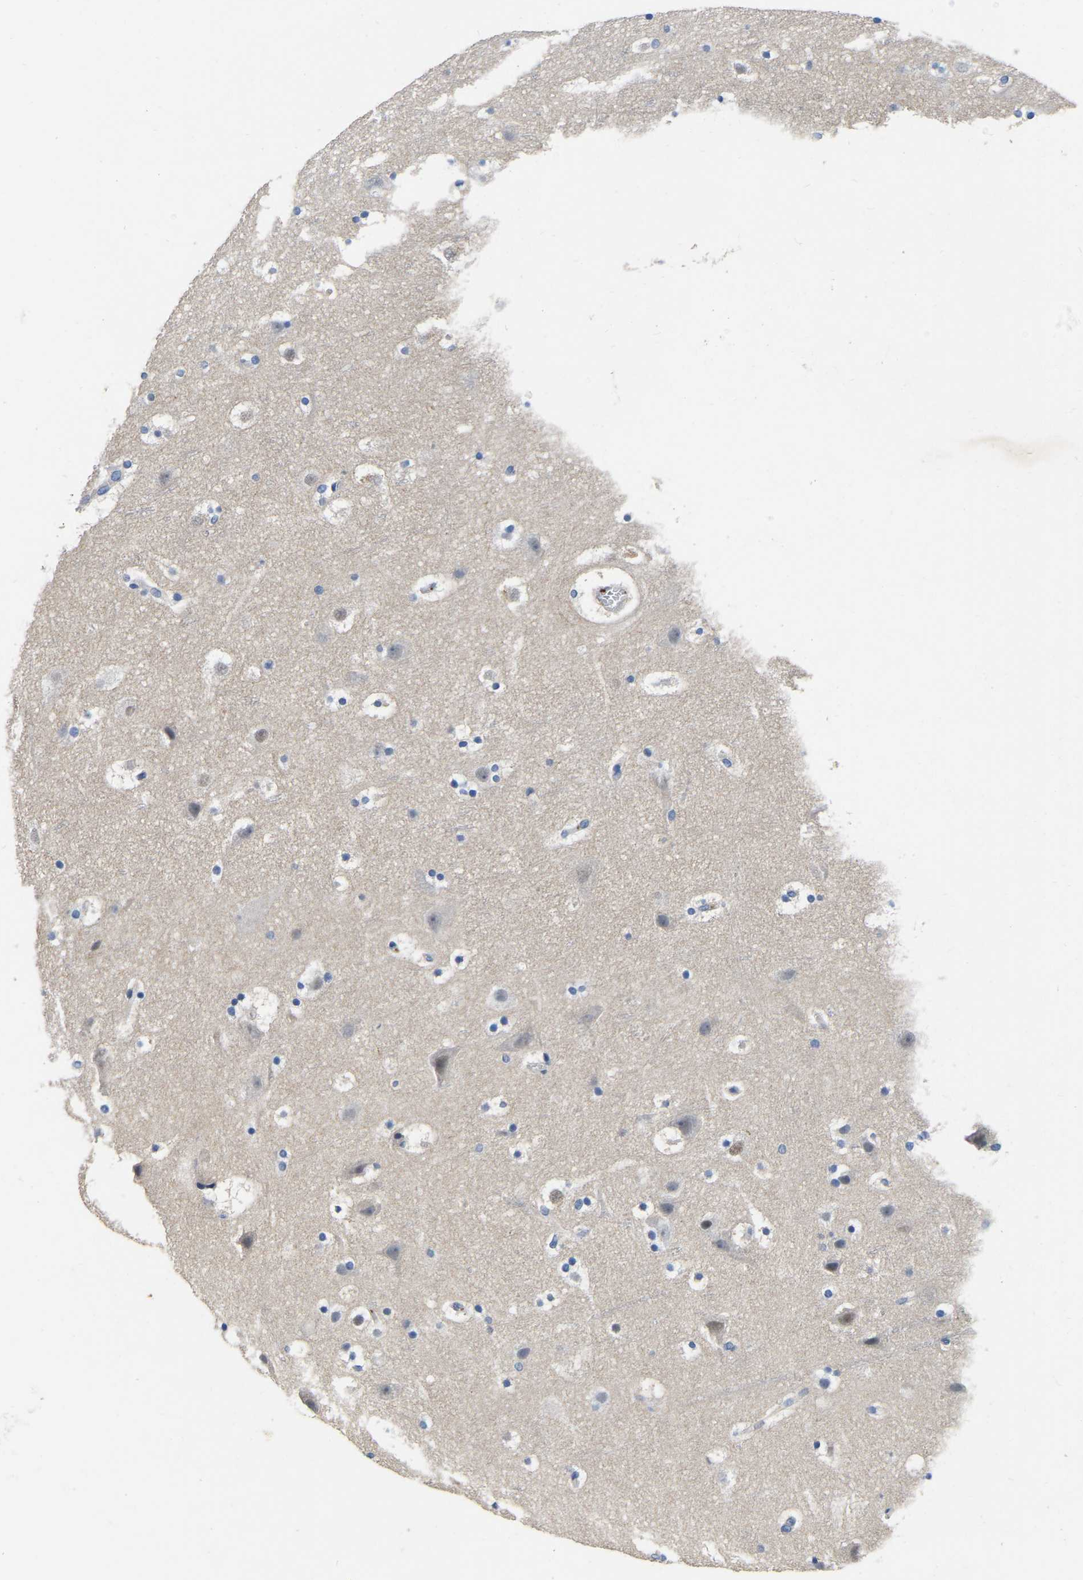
{"staining": {"intensity": "negative", "quantity": "none", "location": "none"}, "tissue": "cerebral cortex", "cell_type": "Endothelial cells", "image_type": "normal", "snomed": [{"axis": "morphology", "description": "Normal tissue, NOS"}, {"axis": "topography", "description": "Cerebral cortex"}], "caption": "An IHC photomicrograph of normal cerebral cortex is shown. There is no staining in endothelial cells of cerebral cortex. The staining was performed using DAB to visualize the protein expression in brown, while the nuclei were stained in blue with hematoxylin (Magnification: 20x).", "gene": "RAB27B", "patient": {"sex": "male", "age": 45}}